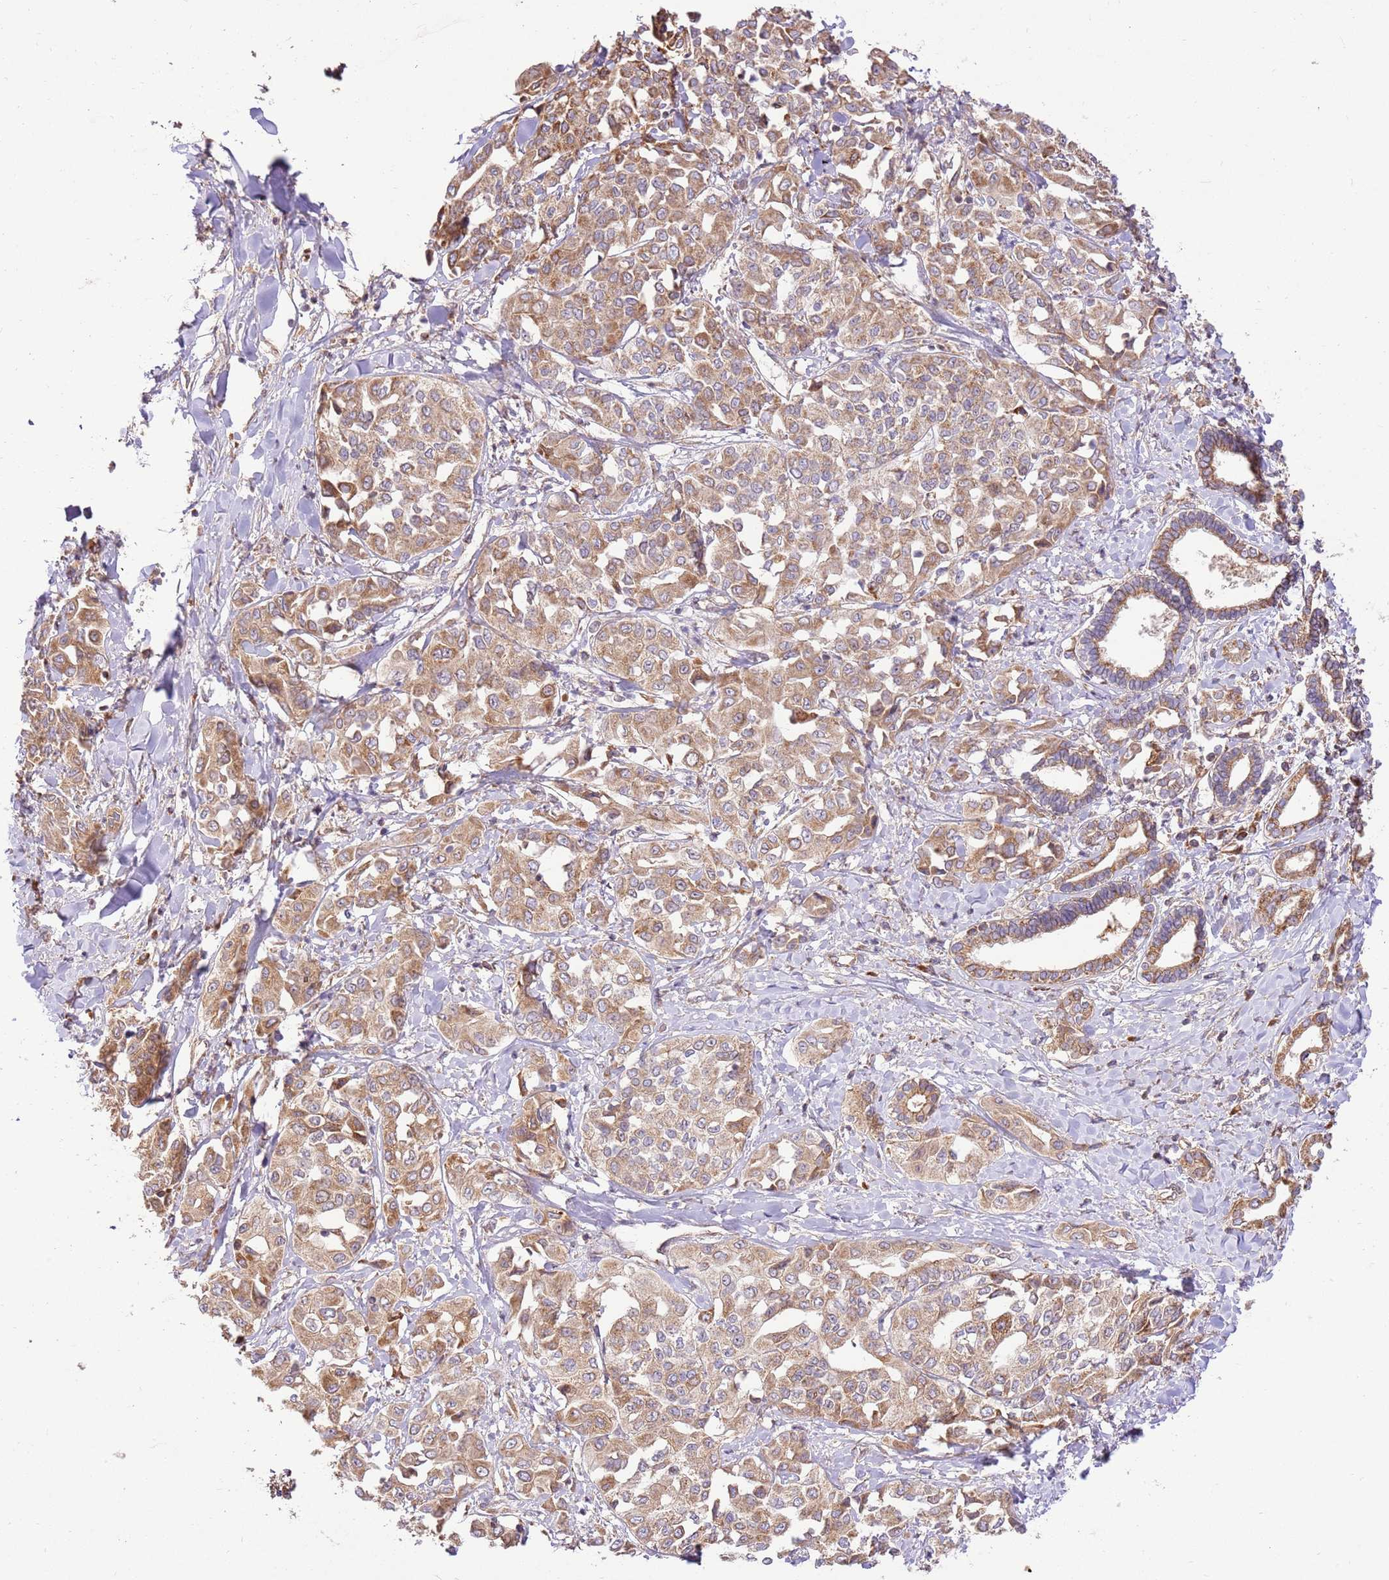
{"staining": {"intensity": "moderate", "quantity": ">75%", "location": "cytoplasmic/membranous"}, "tissue": "liver cancer", "cell_type": "Tumor cells", "image_type": "cancer", "snomed": [{"axis": "morphology", "description": "Cholangiocarcinoma"}, {"axis": "topography", "description": "Liver"}], "caption": "Immunohistochemistry image of liver cancer stained for a protein (brown), which displays medium levels of moderate cytoplasmic/membranous expression in about >75% of tumor cells.", "gene": "SPATA2L", "patient": {"sex": "female", "age": 77}}